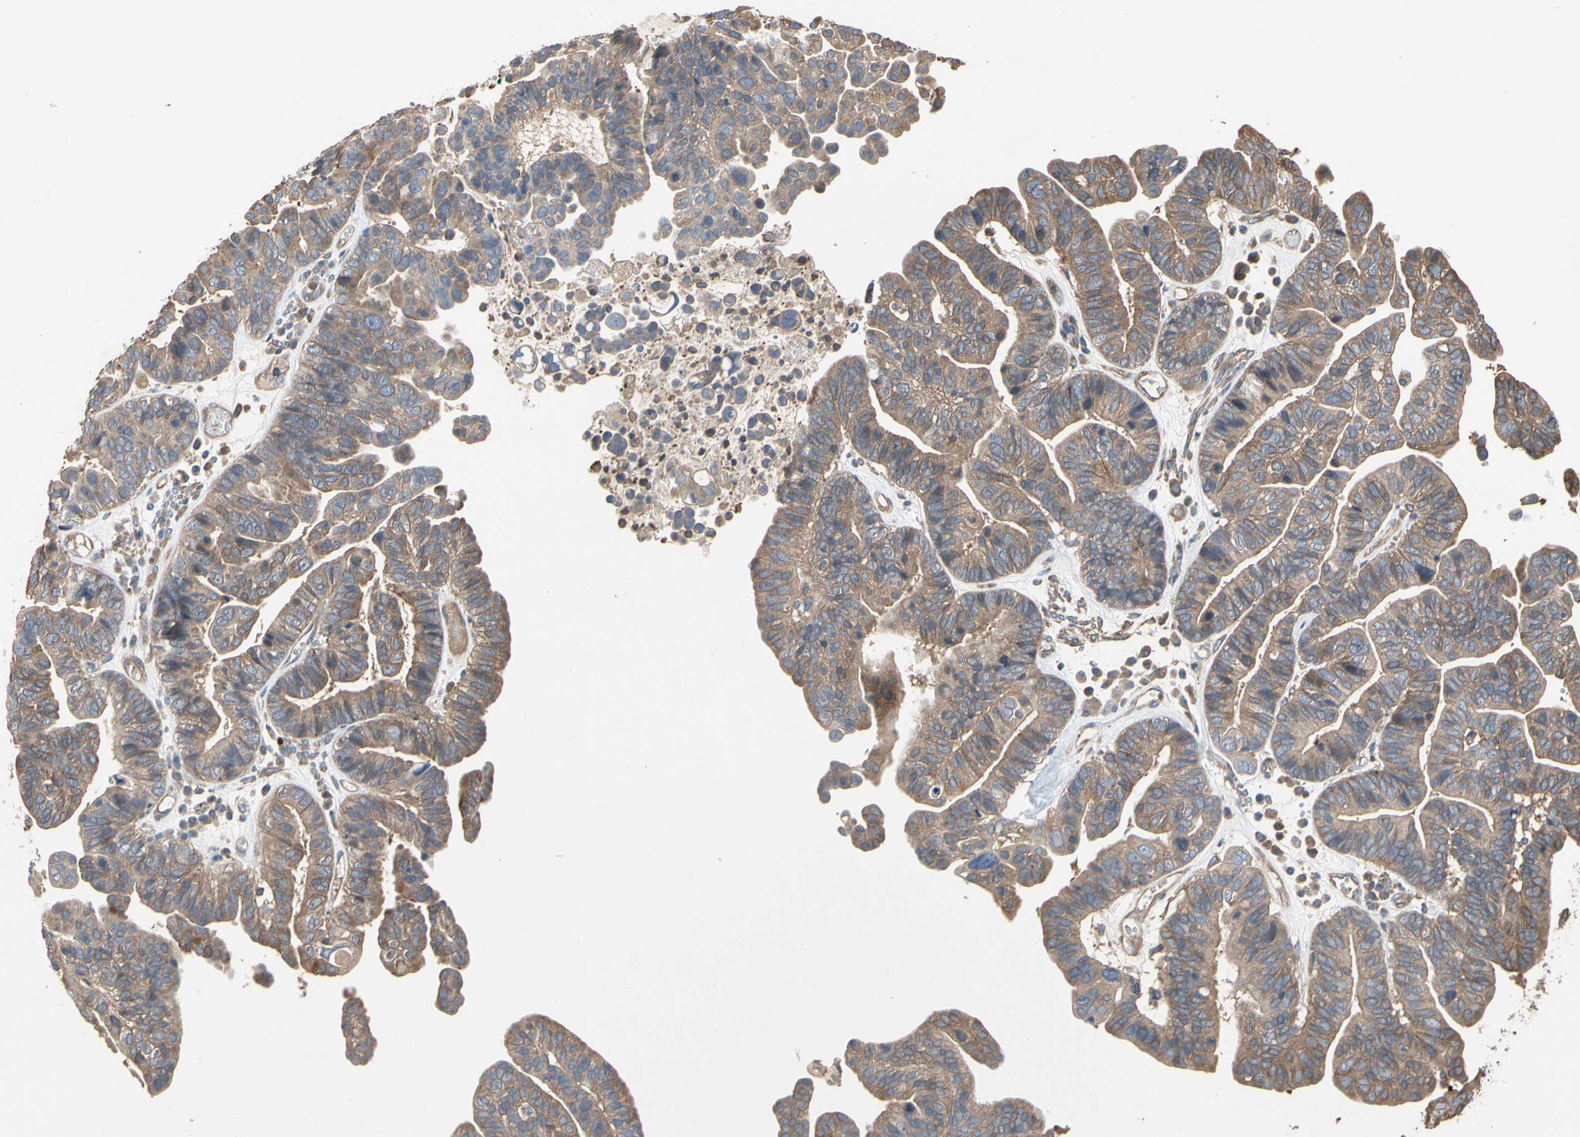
{"staining": {"intensity": "moderate", "quantity": ">75%", "location": "cytoplasmic/membranous"}, "tissue": "ovarian cancer", "cell_type": "Tumor cells", "image_type": "cancer", "snomed": [{"axis": "morphology", "description": "Cystadenocarcinoma, serous, NOS"}, {"axis": "topography", "description": "Ovary"}], "caption": "The immunohistochemical stain highlights moderate cytoplasmic/membranous staining in tumor cells of ovarian cancer tissue.", "gene": "PDZK1", "patient": {"sex": "female", "age": 56}}